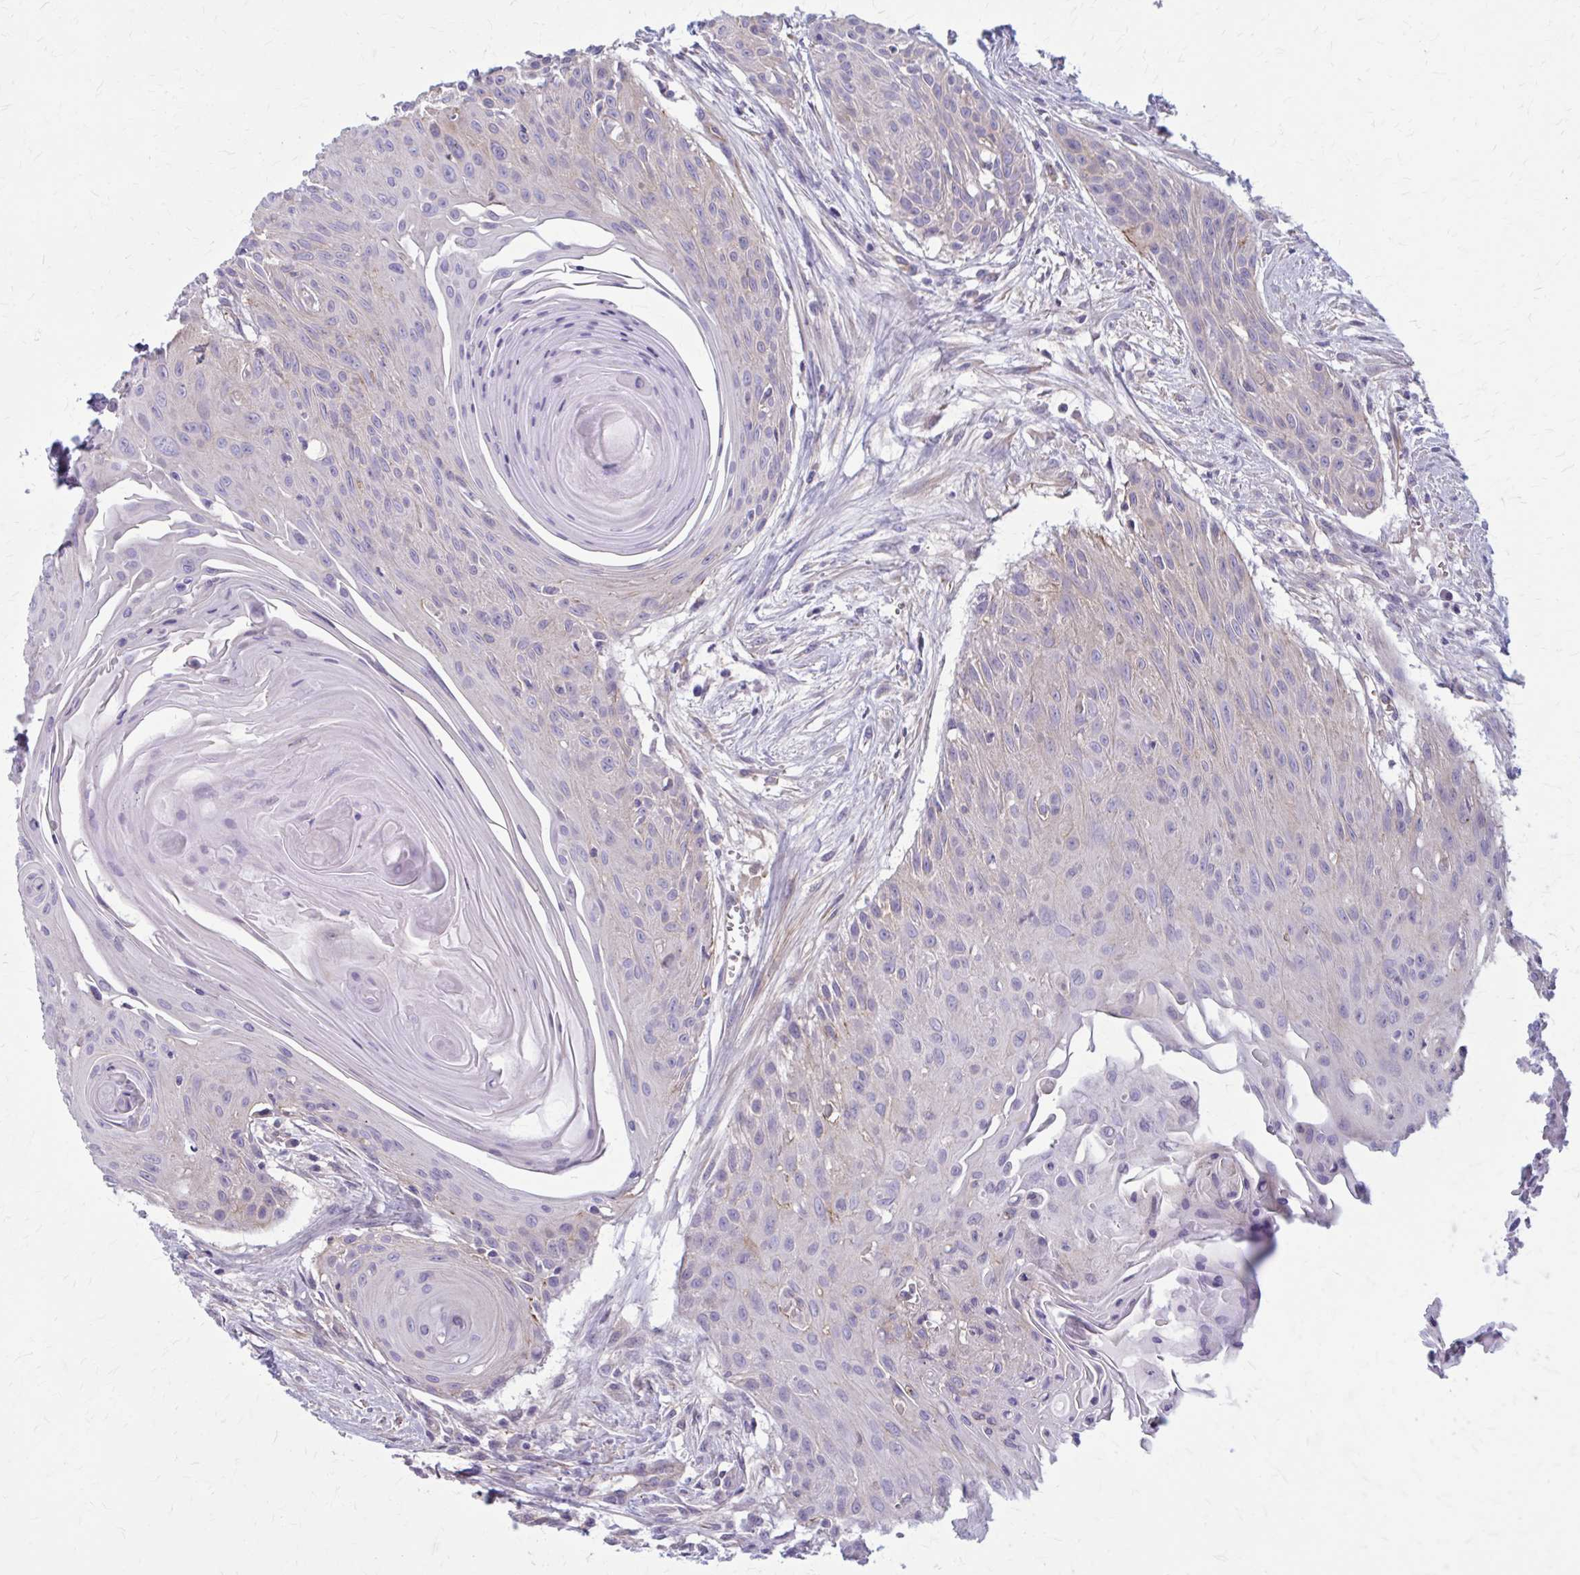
{"staining": {"intensity": "weak", "quantity": "<25%", "location": "cytoplasmic/membranous"}, "tissue": "head and neck cancer", "cell_type": "Tumor cells", "image_type": "cancer", "snomed": [{"axis": "morphology", "description": "Squamous cell carcinoma, NOS"}, {"axis": "topography", "description": "Lymph node"}, {"axis": "topography", "description": "Salivary gland"}, {"axis": "topography", "description": "Head-Neck"}], "caption": "Histopathology image shows no protein expression in tumor cells of squamous cell carcinoma (head and neck) tissue.", "gene": "ZDHHC7", "patient": {"sex": "female", "age": 74}}